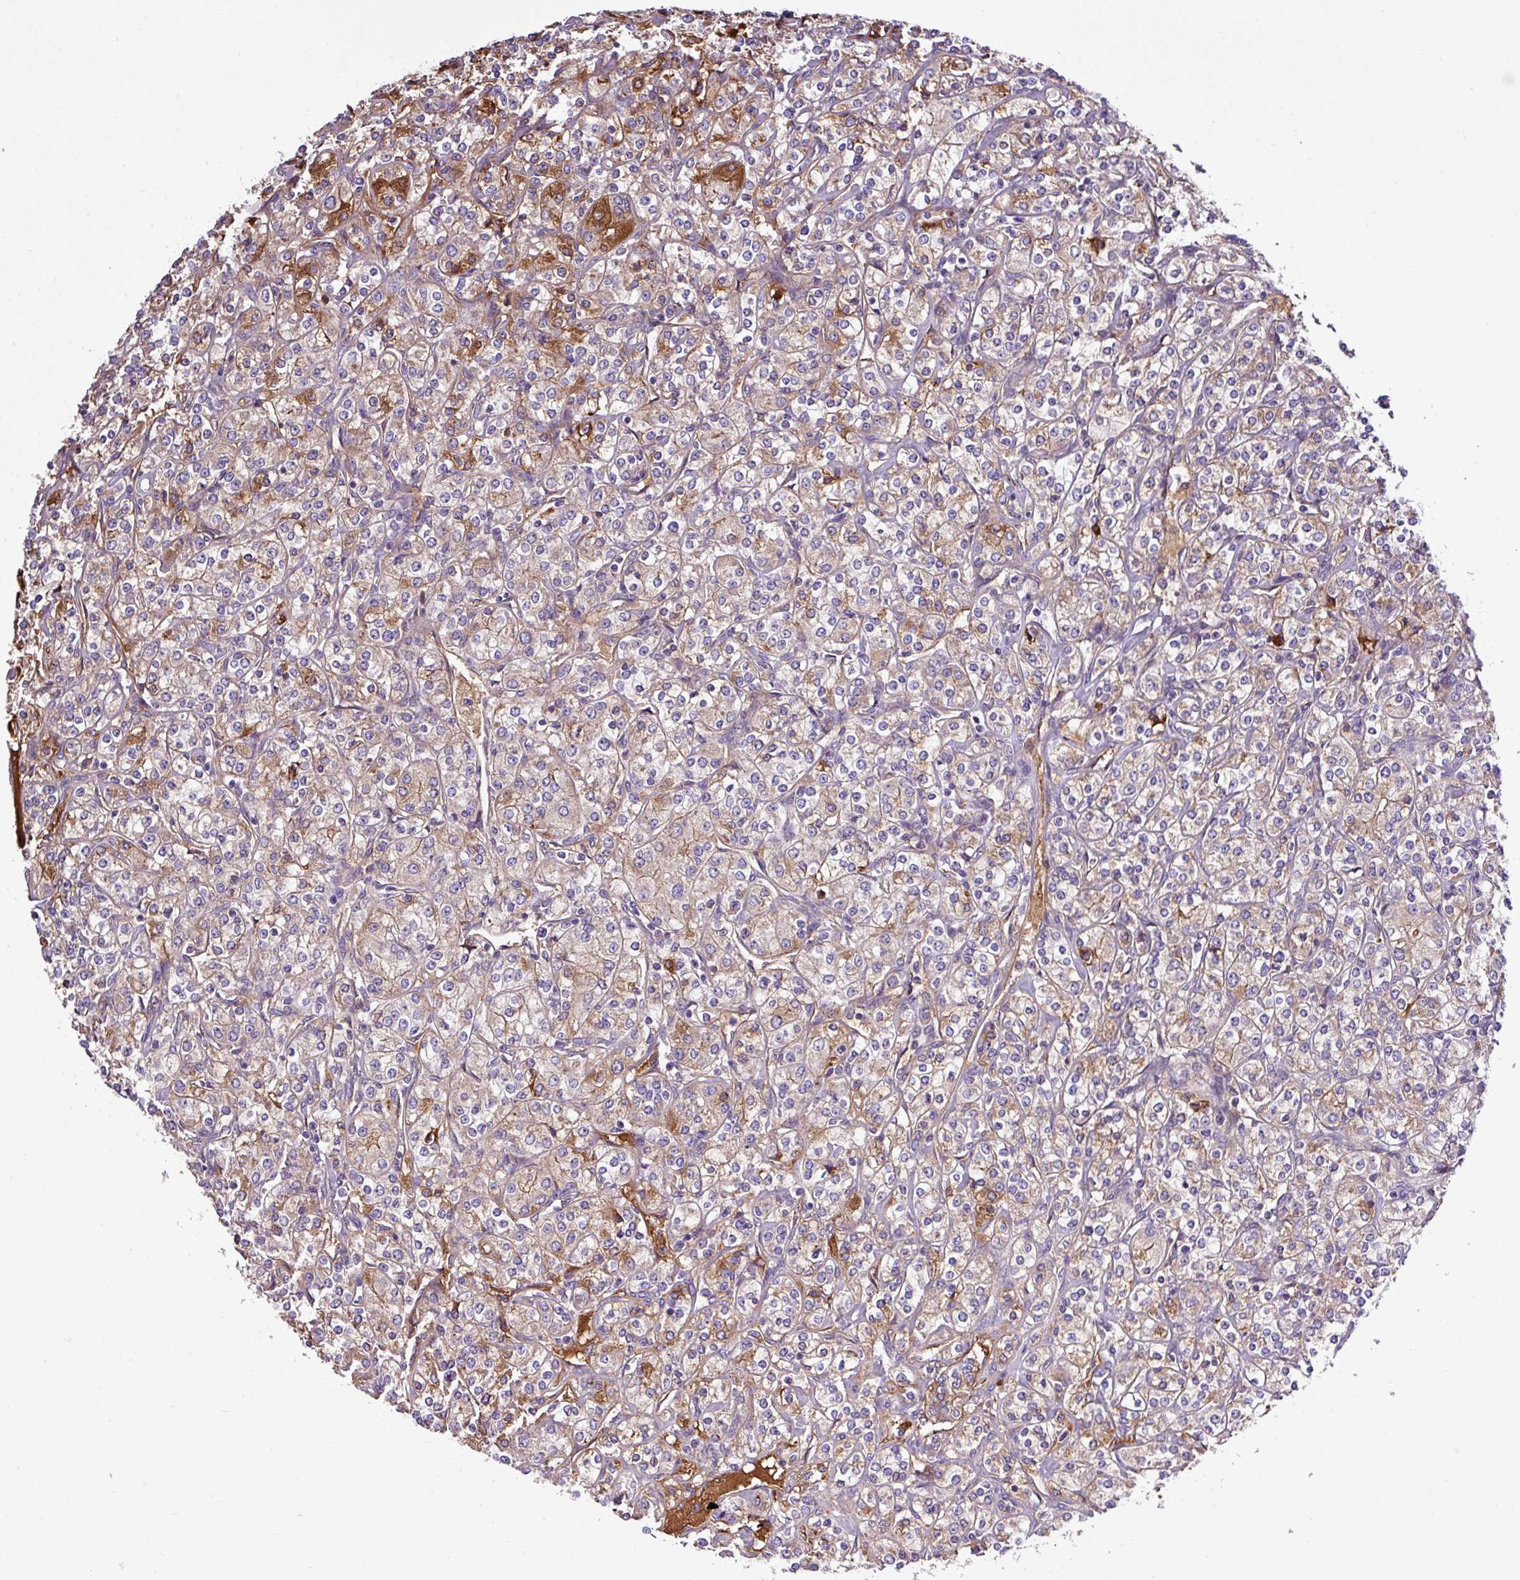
{"staining": {"intensity": "moderate", "quantity": ">75%", "location": "cytoplasmic/membranous"}, "tissue": "renal cancer", "cell_type": "Tumor cells", "image_type": "cancer", "snomed": [{"axis": "morphology", "description": "Adenocarcinoma, NOS"}, {"axis": "topography", "description": "Kidney"}], "caption": "DAB (3,3'-diaminobenzidine) immunohistochemical staining of adenocarcinoma (renal) exhibits moderate cytoplasmic/membranous protein staining in about >75% of tumor cells. (brown staining indicates protein expression, while blue staining denotes nuclei).", "gene": "CWH43", "patient": {"sex": "male", "age": 77}}